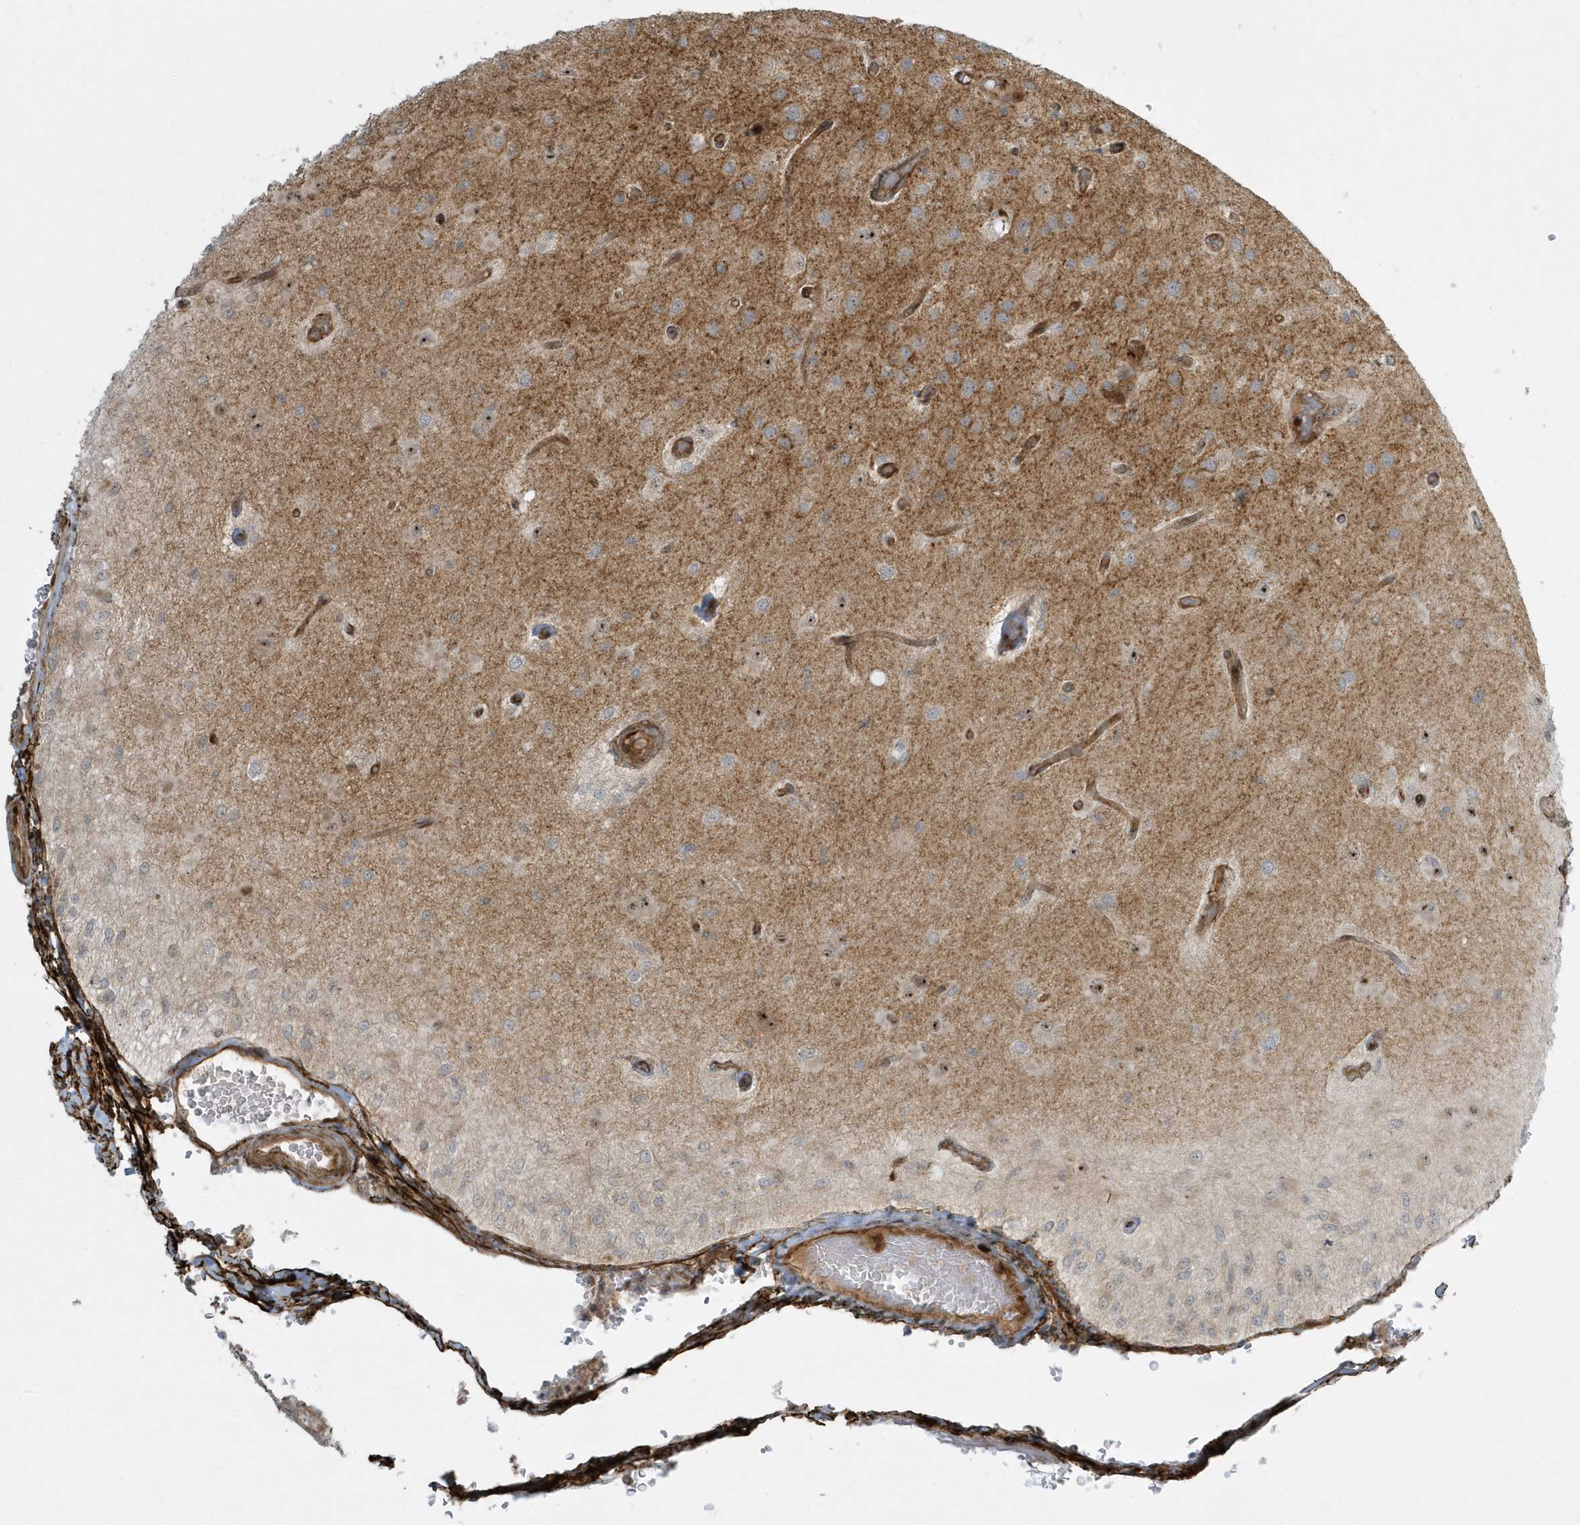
{"staining": {"intensity": "weak", "quantity": "25%-75%", "location": "cytoplasmic/membranous"}, "tissue": "glioma", "cell_type": "Tumor cells", "image_type": "cancer", "snomed": [{"axis": "morphology", "description": "Normal tissue, NOS"}, {"axis": "morphology", "description": "Glioma, malignant, High grade"}, {"axis": "topography", "description": "Cerebral cortex"}], "caption": "Immunohistochemistry (IHC) image of human high-grade glioma (malignant) stained for a protein (brown), which reveals low levels of weak cytoplasmic/membranous positivity in about 25%-75% of tumor cells.", "gene": "MASP2", "patient": {"sex": "male", "age": 77}}